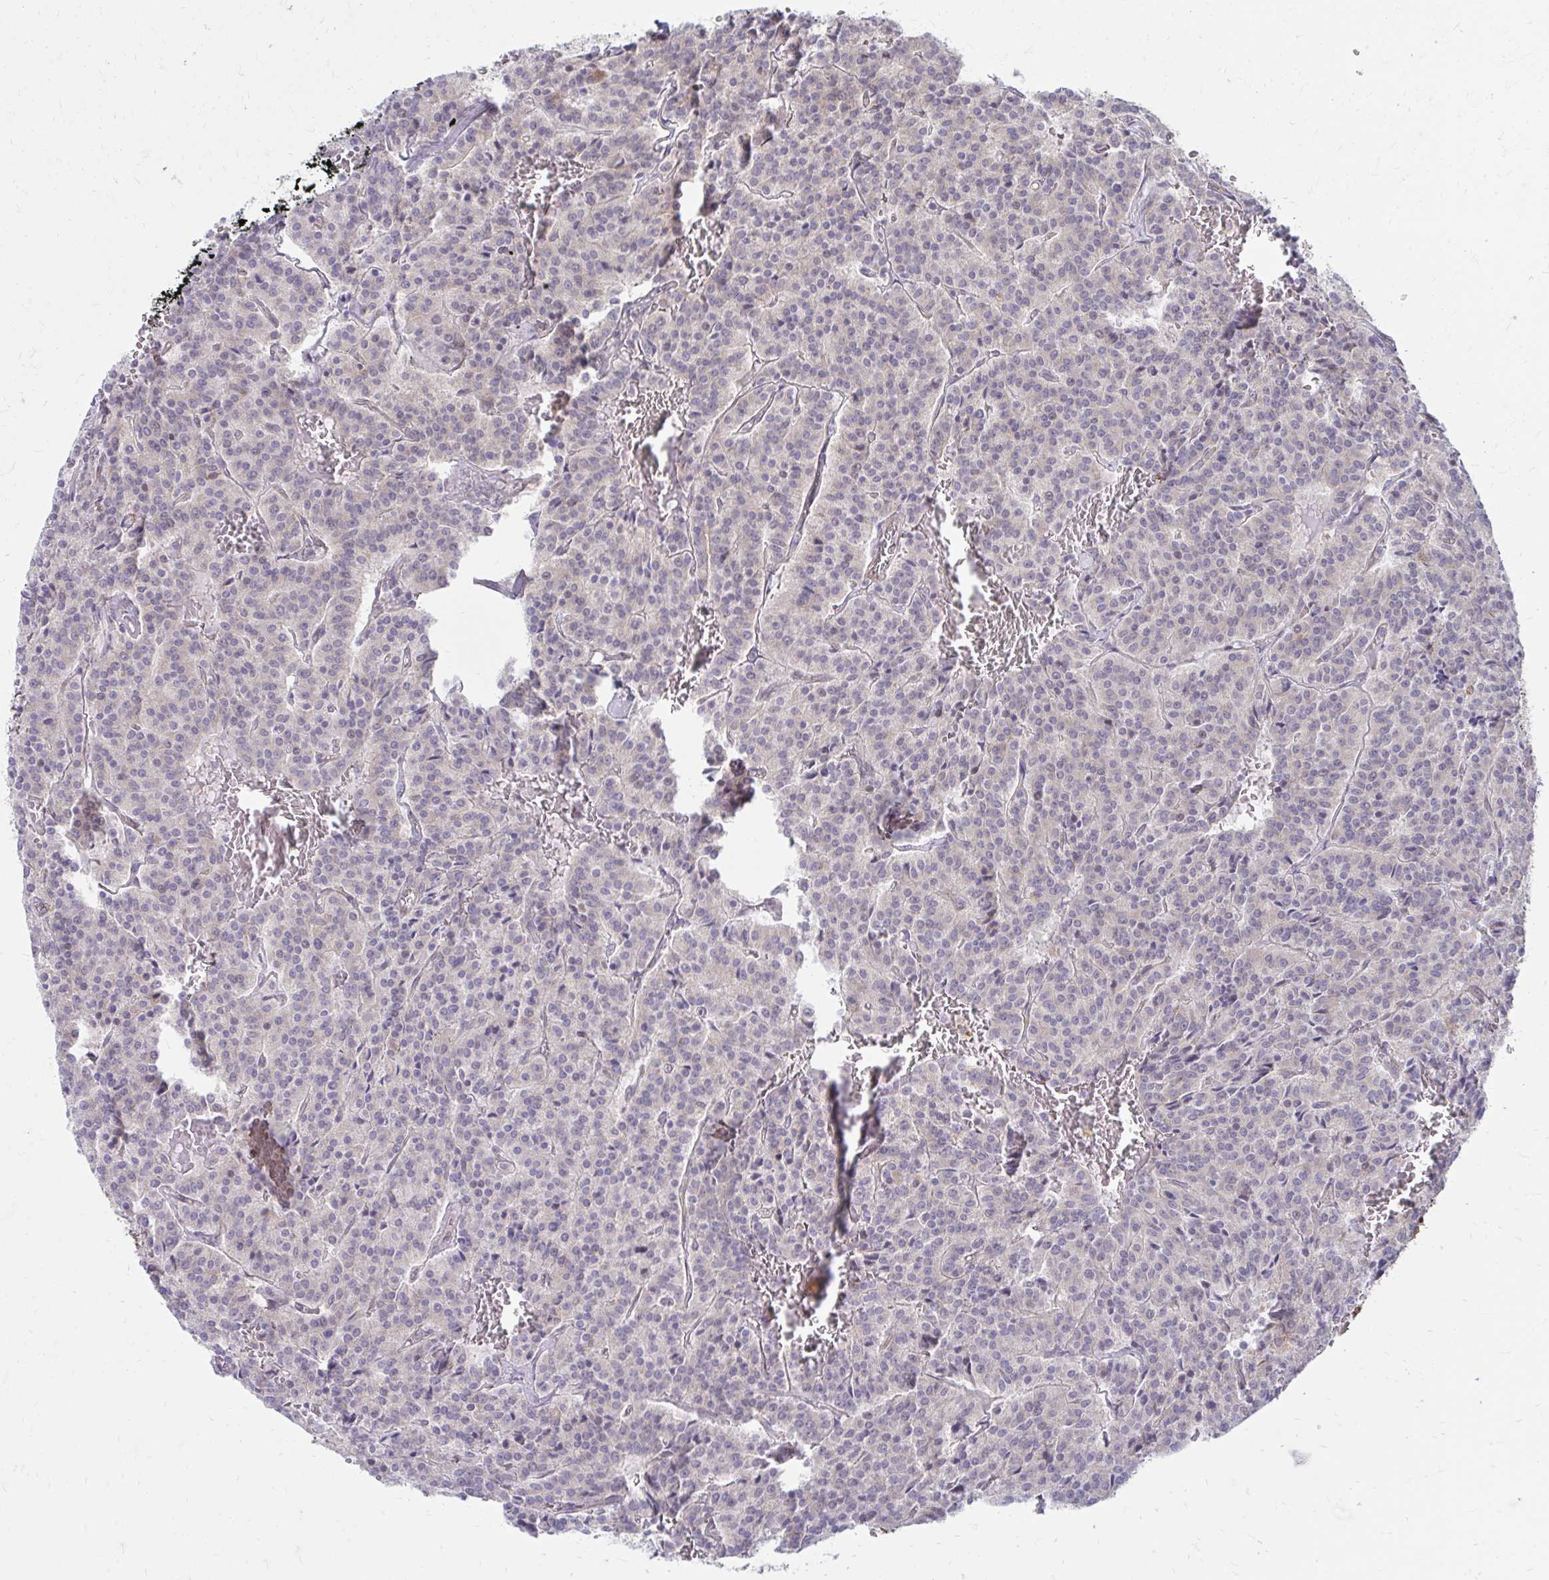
{"staining": {"intensity": "negative", "quantity": "none", "location": "none"}, "tissue": "carcinoid", "cell_type": "Tumor cells", "image_type": "cancer", "snomed": [{"axis": "morphology", "description": "Carcinoid, malignant, NOS"}, {"axis": "topography", "description": "Lung"}], "caption": "This photomicrograph is of malignant carcinoid stained with immunohistochemistry to label a protein in brown with the nuclei are counter-stained blue. There is no positivity in tumor cells.", "gene": "ITPR2", "patient": {"sex": "male", "age": 70}}